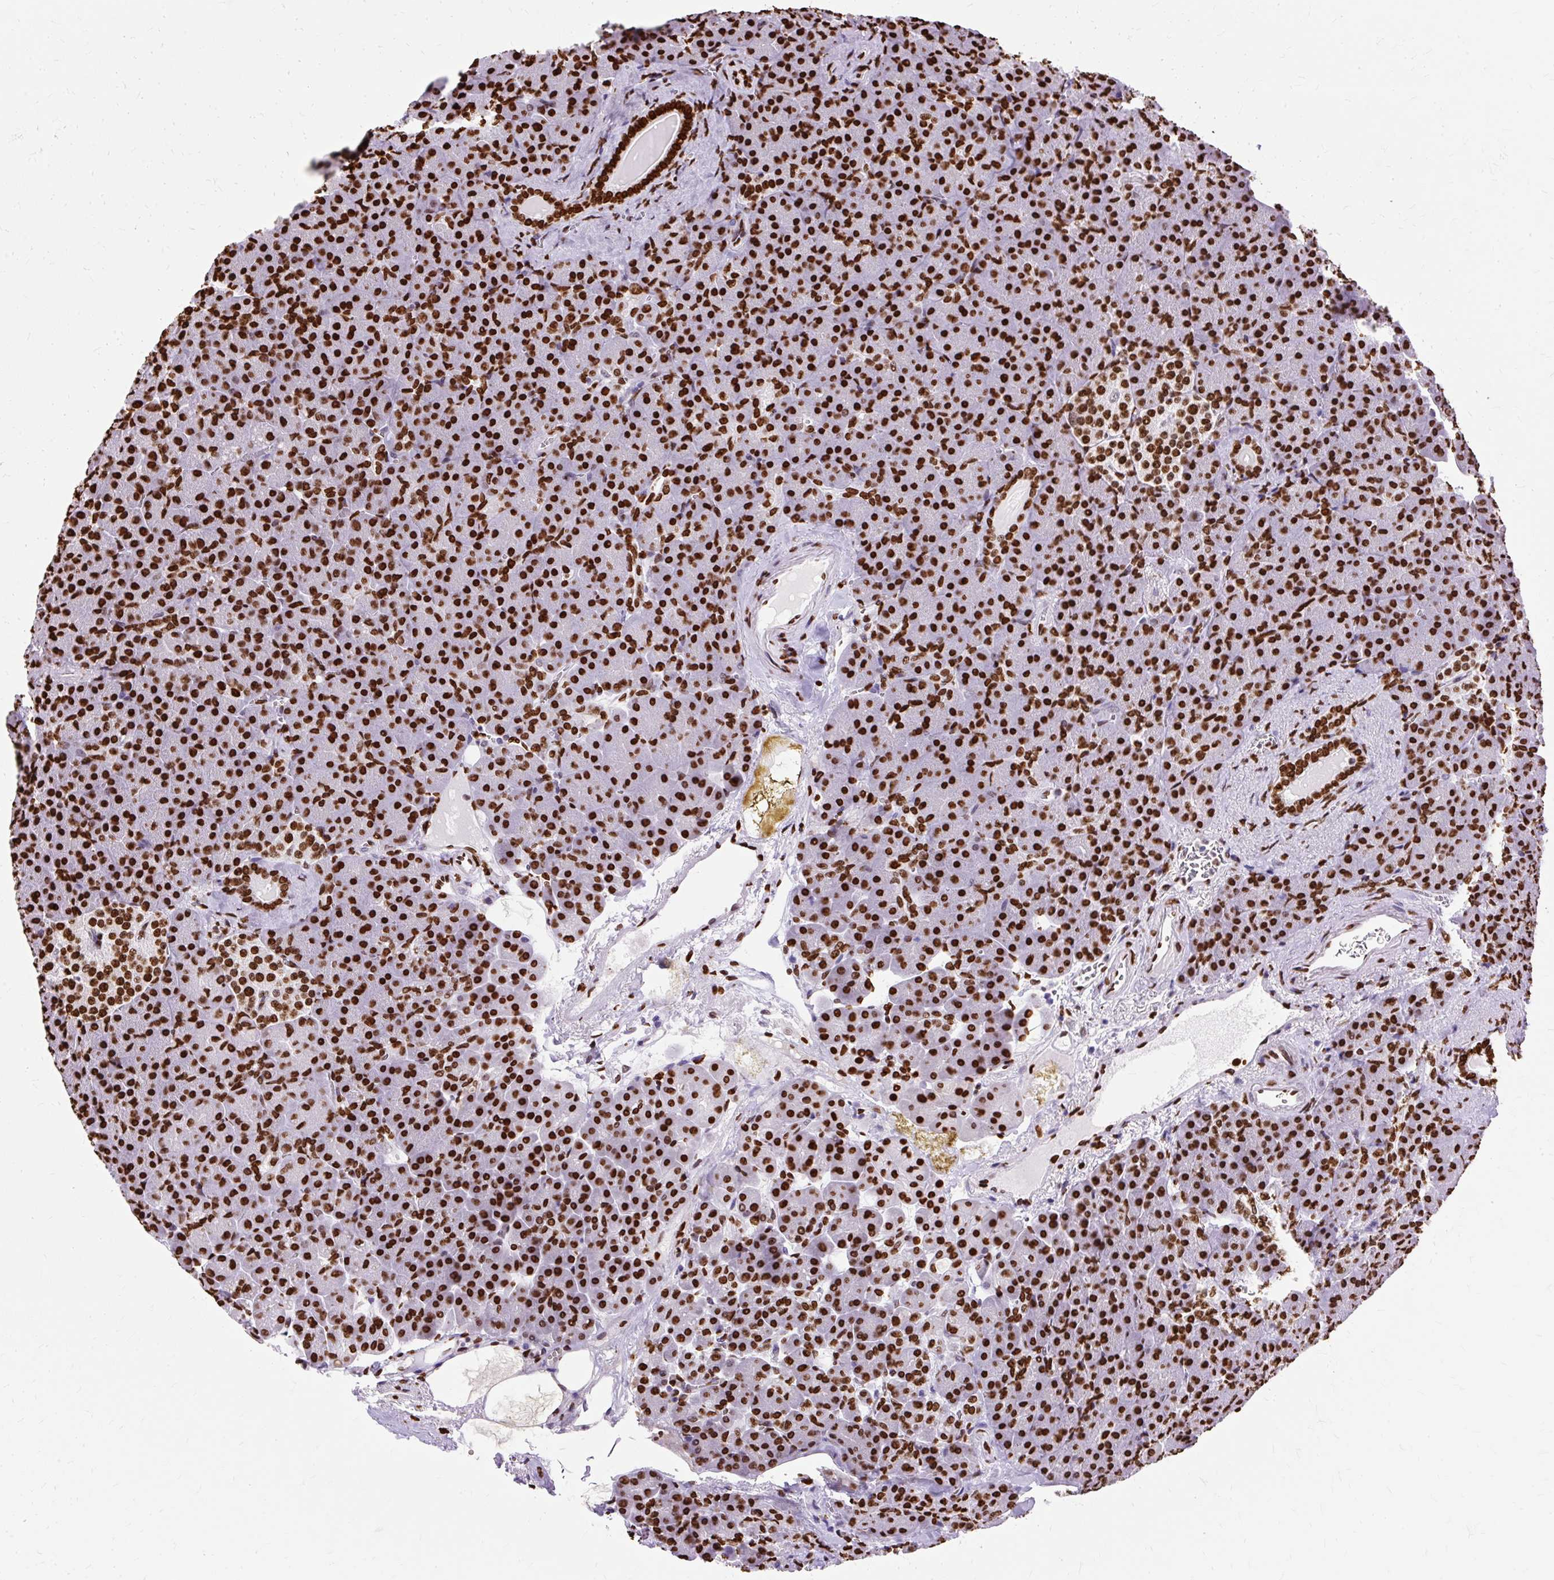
{"staining": {"intensity": "strong", "quantity": ">75%", "location": "nuclear"}, "tissue": "pancreas", "cell_type": "Exocrine glandular cells", "image_type": "normal", "snomed": [{"axis": "morphology", "description": "Normal tissue, NOS"}, {"axis": "topography", "description": "Pancreas"}], "caption": "The photomicrograph exhibits staining of unremarkable pancreas, revealing strong nuclear protein expression (brown color) within exocrine glandular cells.", "gene": "TMEM184C", "patient": {"sex": "female", "age": 74}}